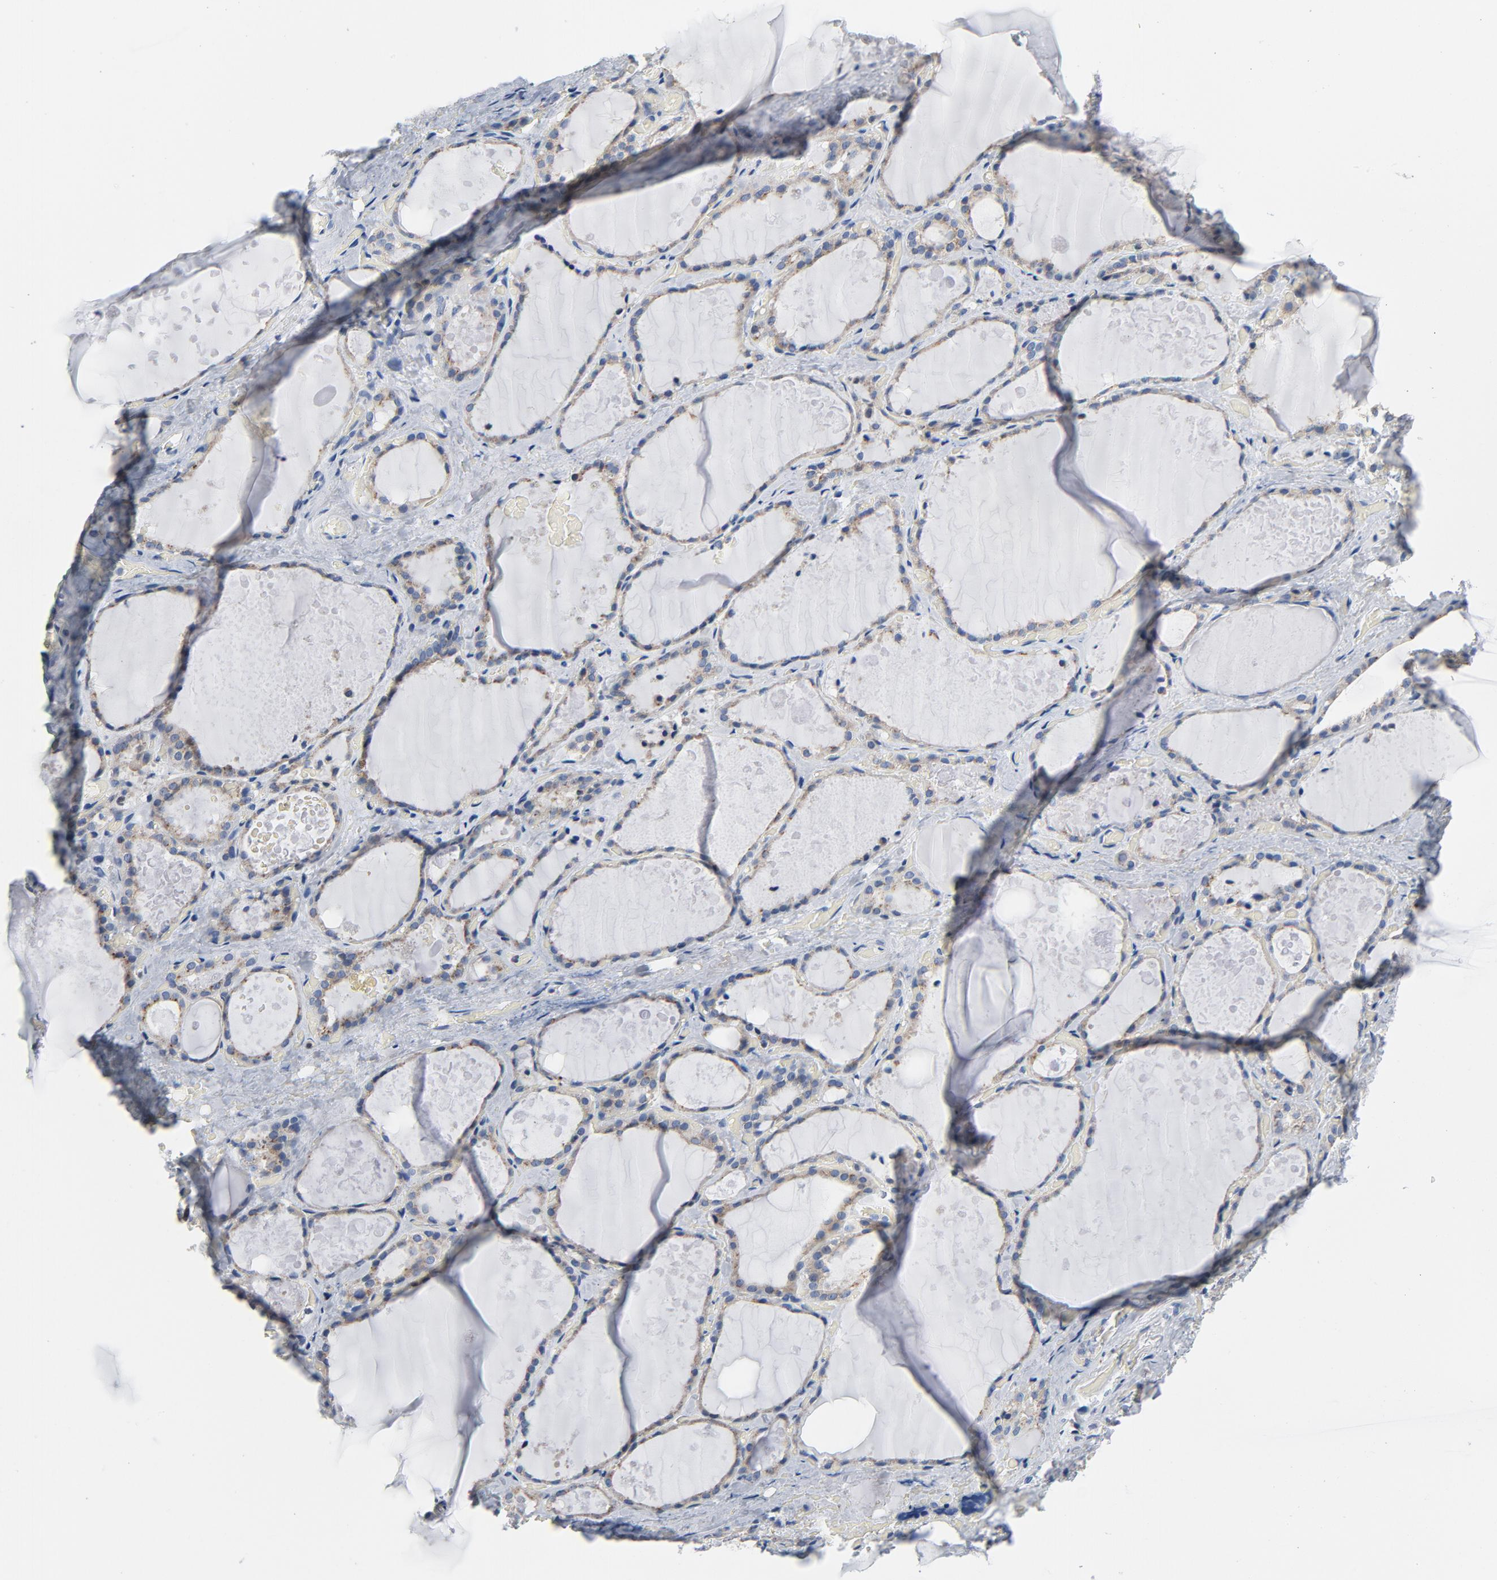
{"staining": {"intensity": "moderate", "quantity": ">75%", "location": "cytoplasmic/membranous"}, "tissue": "thyroid gland", "cell_type": "Glandular cells", "image_type": "normal", "snomed": [{"axis": "morphology", "description": "Normal tissue, NOS"}, {"axis": "topography", "description": "Thyroid gland"}], "caption": "Immunohistochemical staining of unremarkable thyroid gland shows medium levels of moderate cytoplasmic/membranous expression in about >75% of glandular cells.", "gene": "YIPF6", "patient": {"sex": "male", "age": 61}}